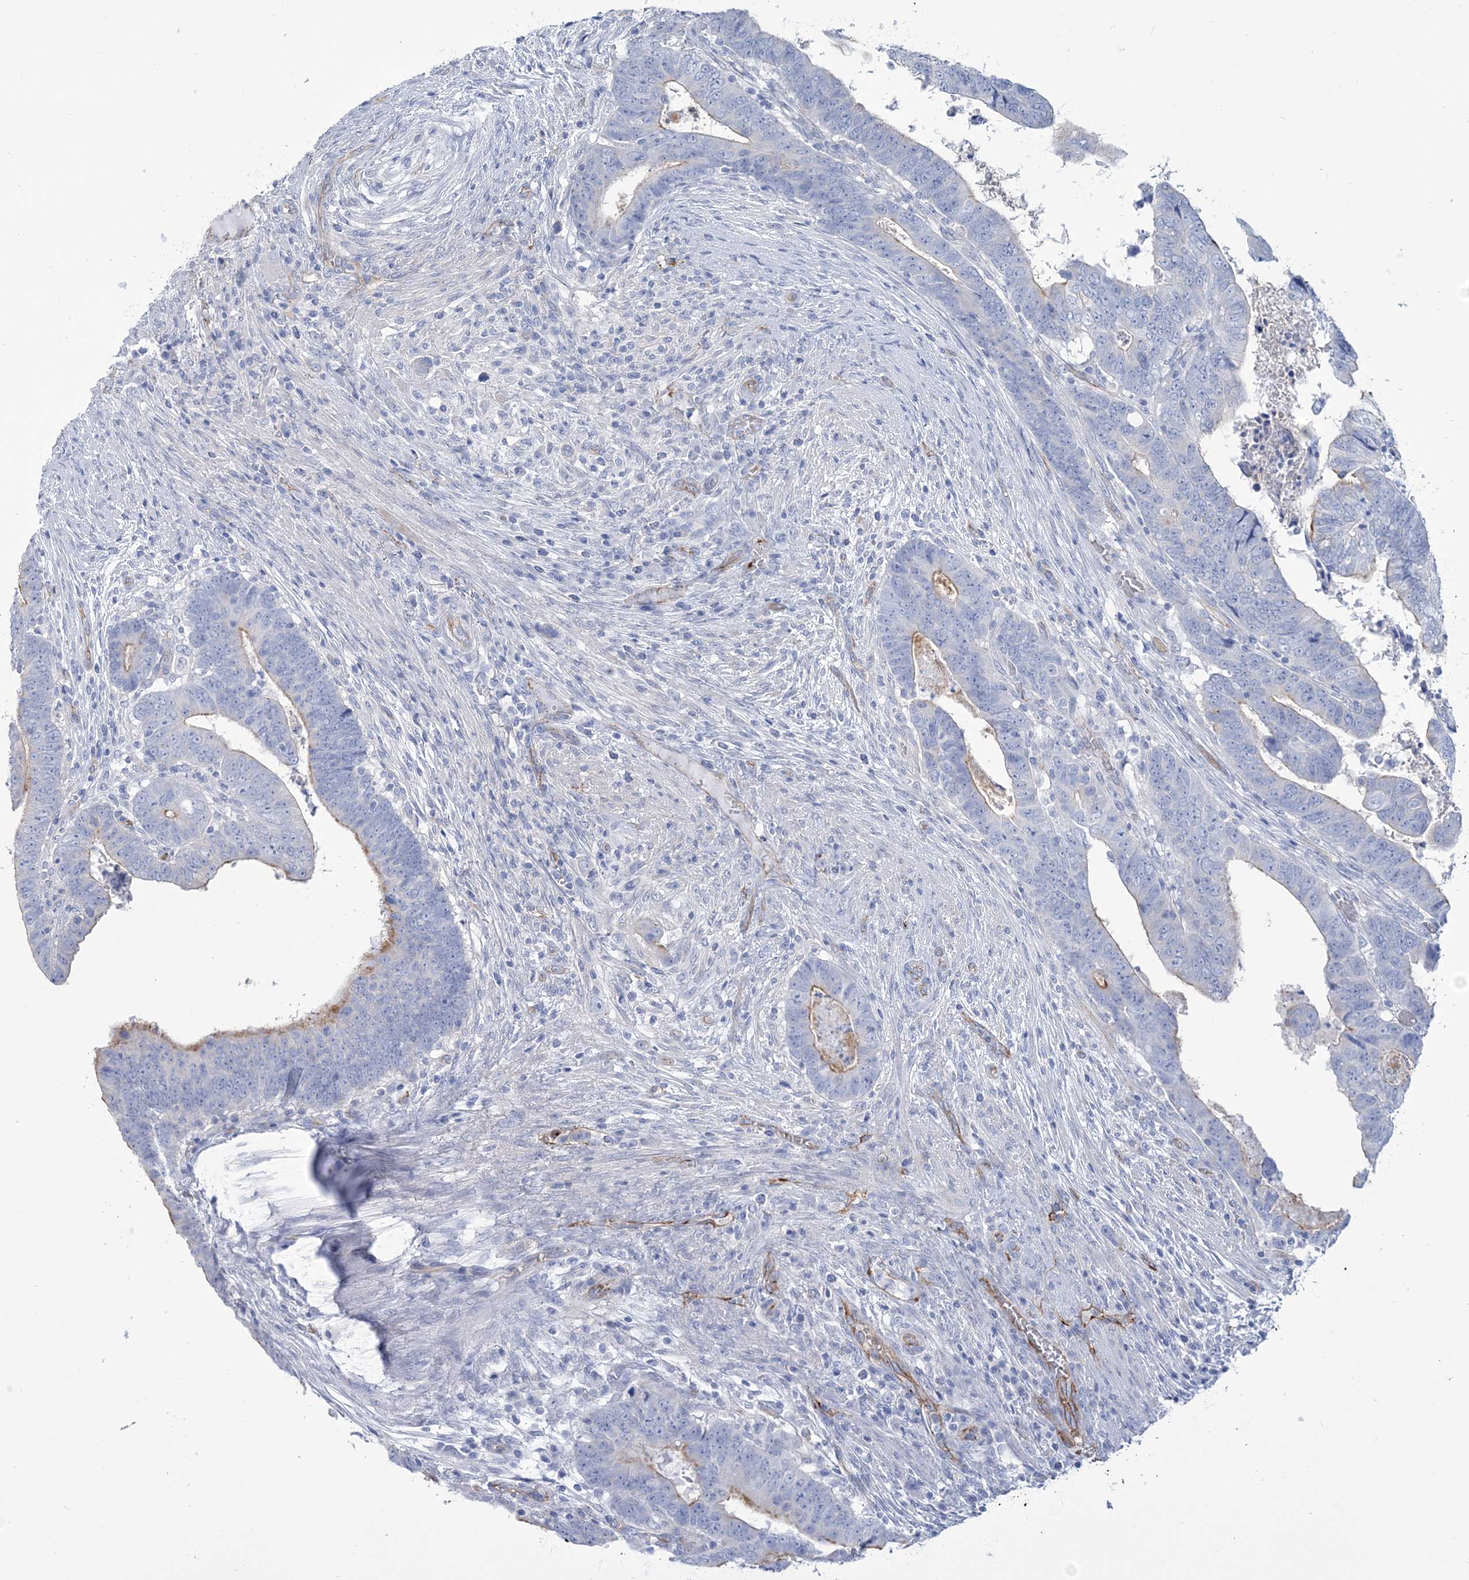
{"staining": {"intensity": "moderate", "quantity": "<25%", "location": "cytoplasmic/membranous"}, "tissue": "colorectal cancer", "cell_type": "Tumor cells", "image_type": "cancer", "snomed": [{"axis": "morphology", "description": "Normal tissue, NOS"}, {"axis": "morphology", "description": "Adenocarcinoma, NOS"}, {"axis": "topography", "description": "Rectum"}], "caption": "This histopathology image displays immunohistochemistry staining of colorectal cancer (adenocarcinoma), with low moderate cytoplasmic/membranous positivity in approximately <25% of tumor cells.", "gene": "RAB11FIP5", "patient": {"sex": "female", "age": 65}}